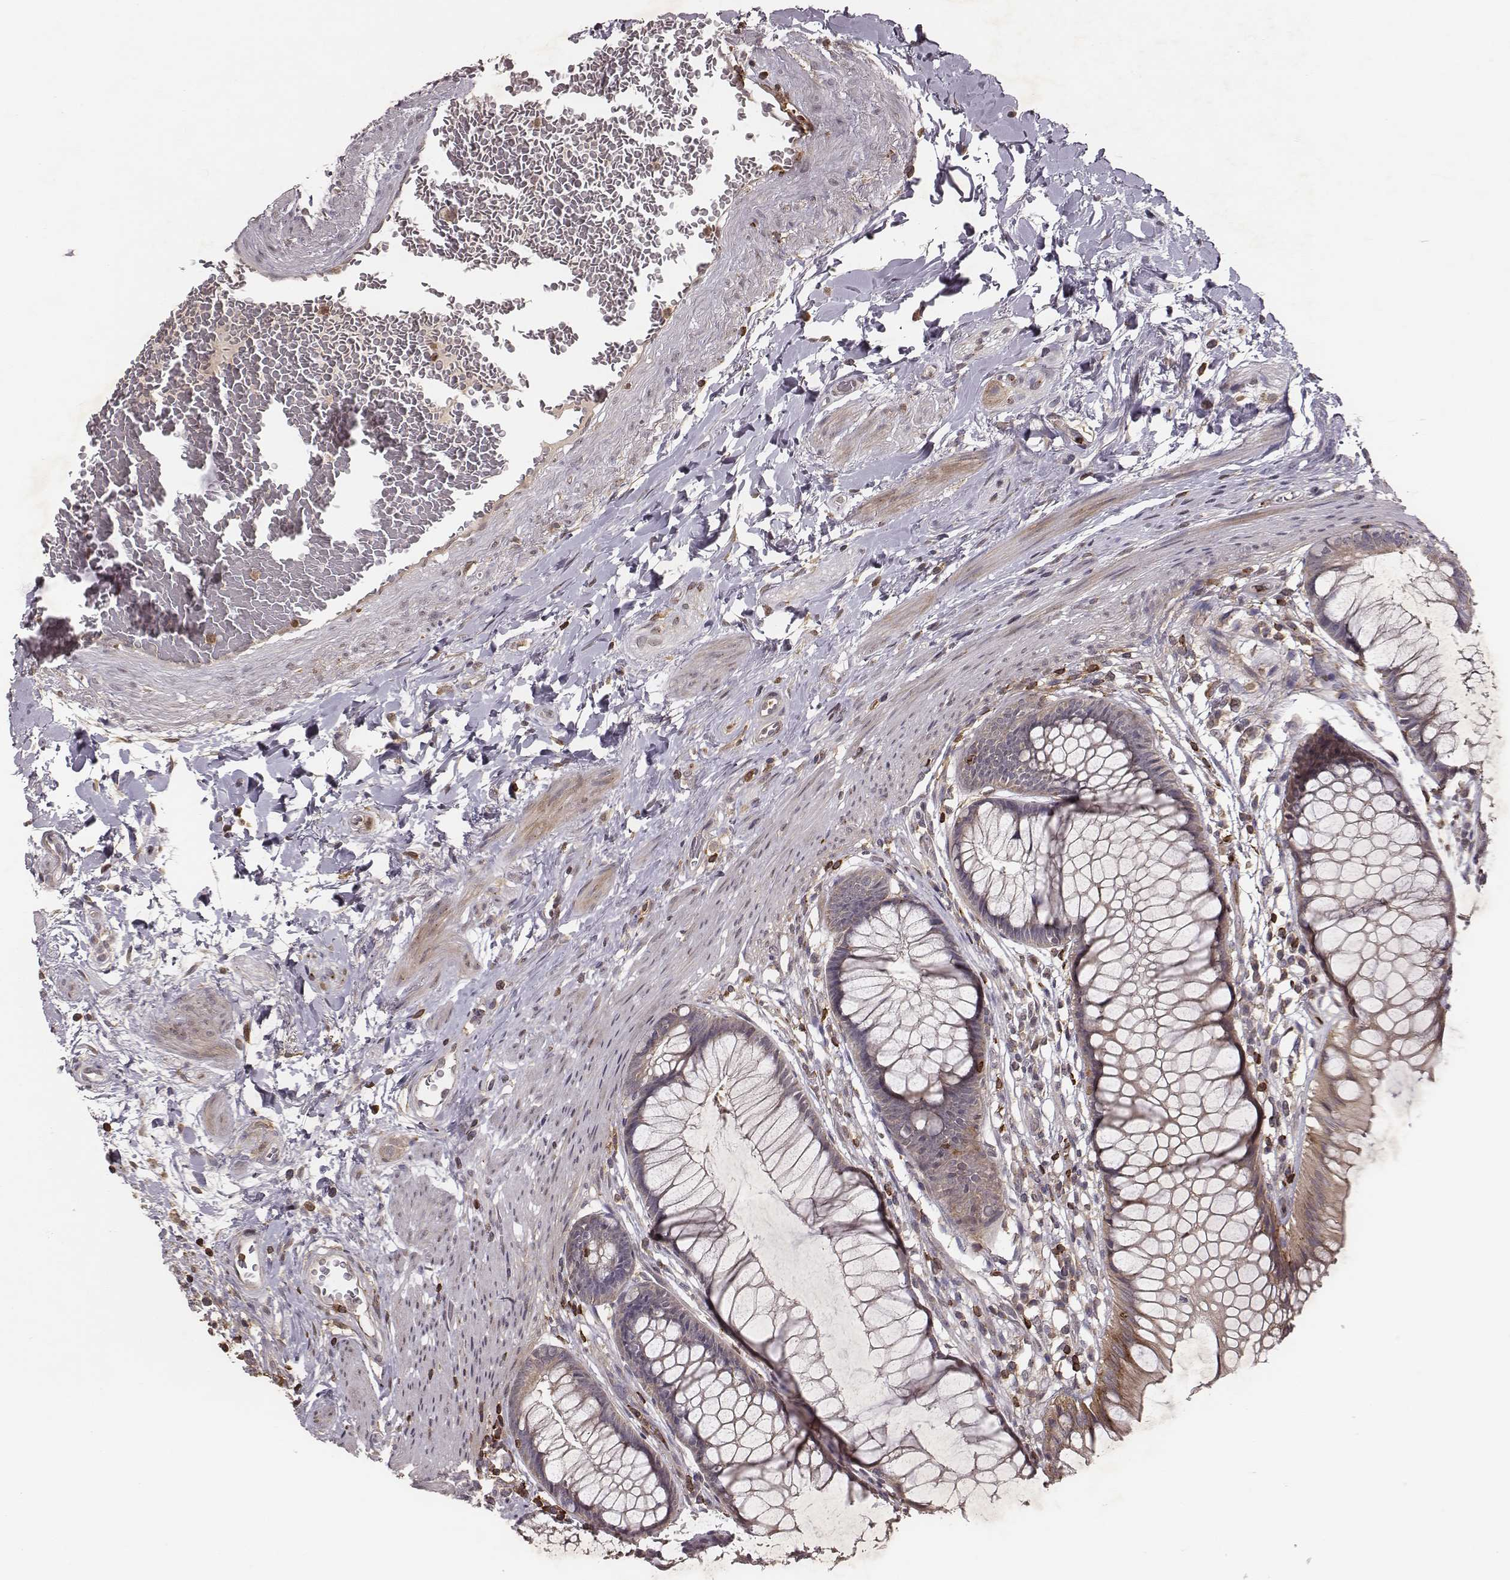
{"staining": {"intensity": "moderate", "quantity": ">75%", "location": "cytoplasmic/membranous"}, "tissue": "rectum", "cell_type": "Glandular cells", "image_type": "normal", "snomed": [{"axis": "morphology", "description": "Normal tissue, NOS"}, {"axis": "topography", "description": "Smooth muscle"}, {"axis": "topography", "description": "Rectum"}], "caption": "This histopathology image exhibits immunohistochemistry (IHC) staining of unremarkable human rectum, with medium moderate cytoplasmic/membranous staining in approximately >75% of glandular cells.", "gene": "PILRA", "patient": {"sex": "male", "age": 53}}